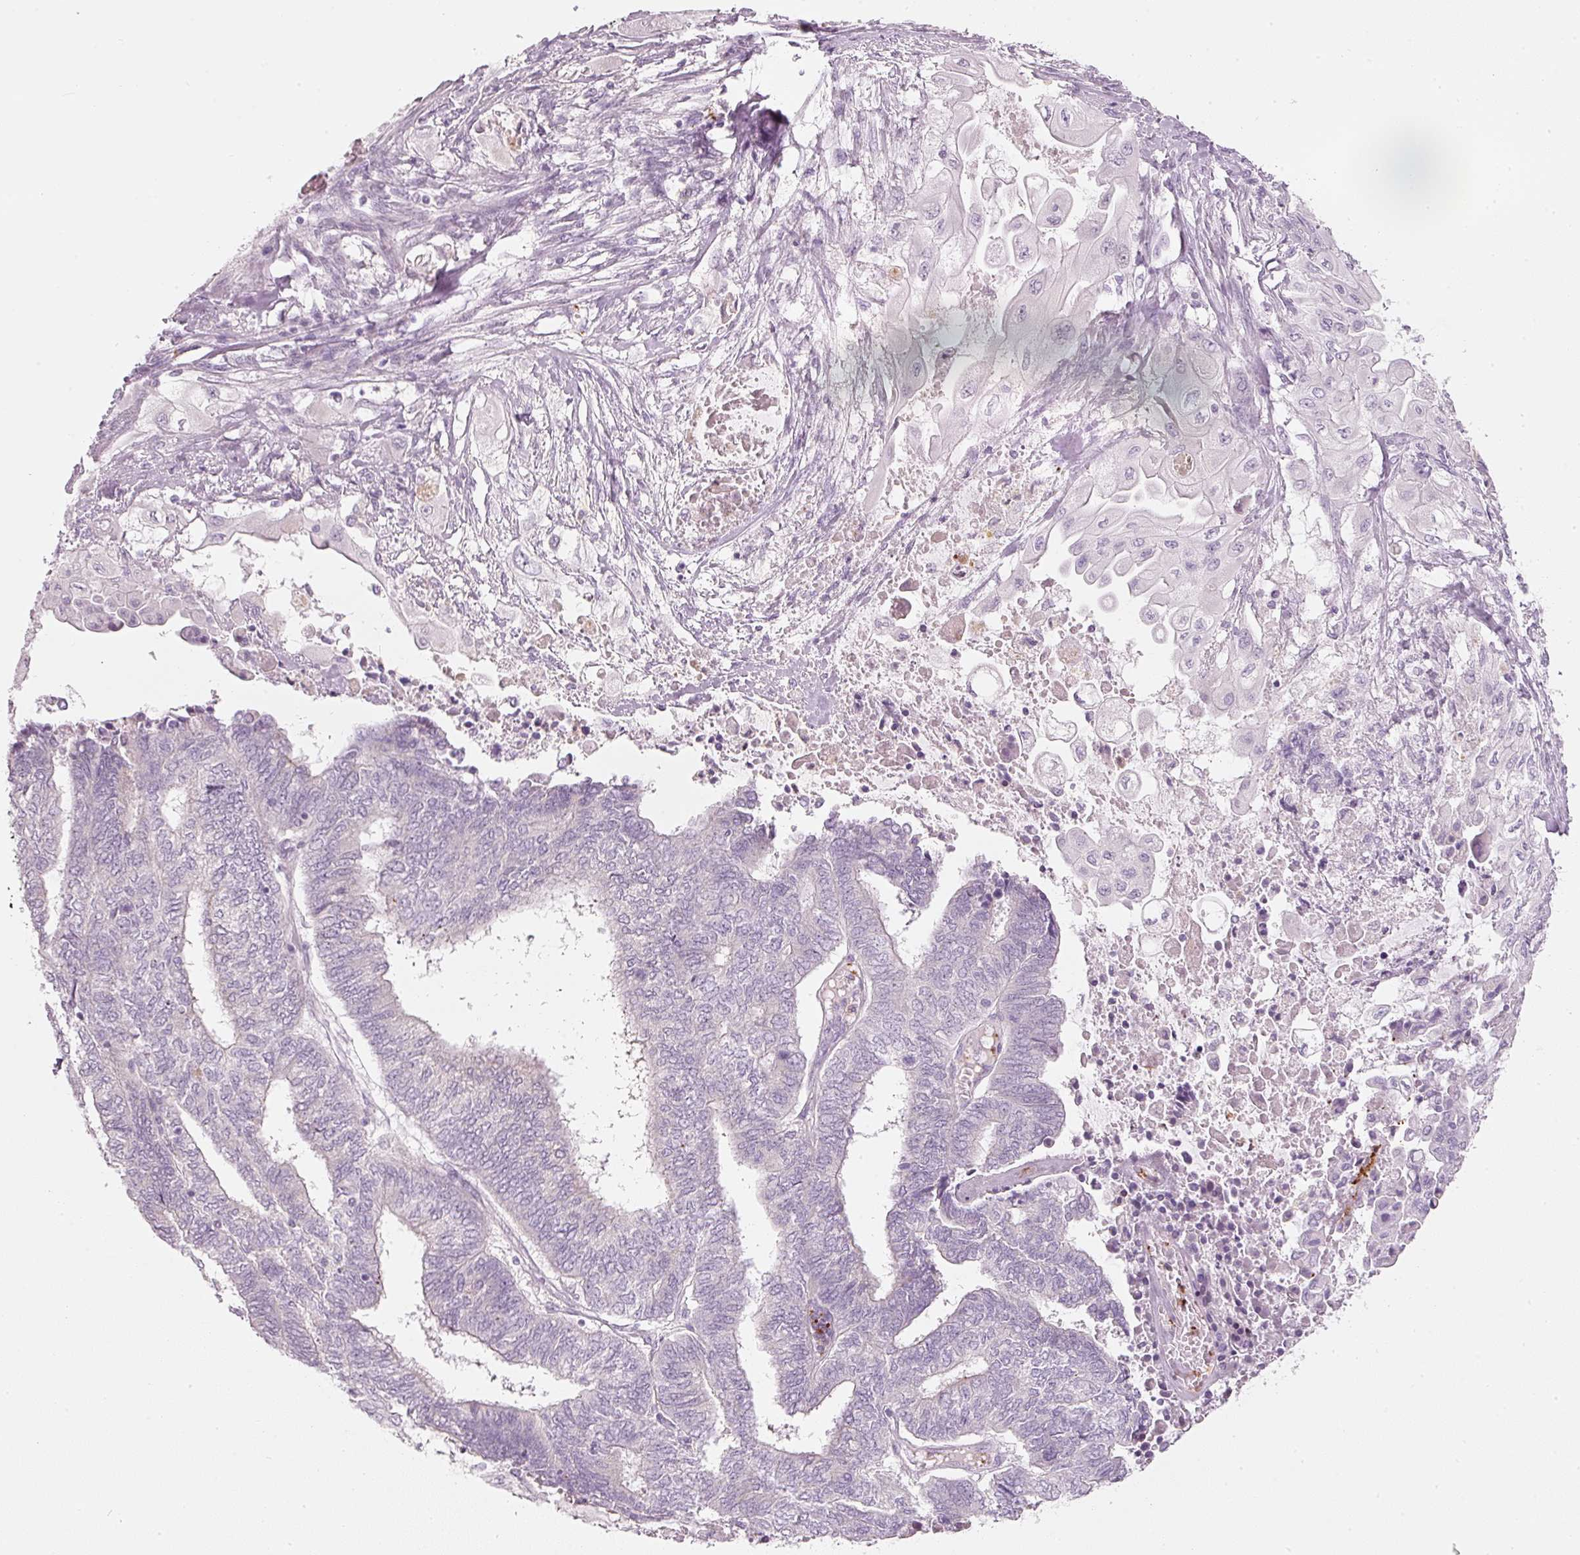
{"staining": {"intensity": "negative", "quantity": "none", "location": "none"}, "tissue": "endometrial cancer", "cell_type": "Tumor cells", "image_type": "cancer", "snomed": [{"axis": "morphology", "description": "Adenocarcinoma, NOS"}, {"axis": "topography", "description": "Uterus"}, {"axis": "topography", "description": "Endometrium"}], "caption": "The photomicrograph exhibits no staining of tumor cells in endometrial cancer (adenocarcinoma).", "gene": "LECT2", "patient": {"sex": "female", "age": 70}}